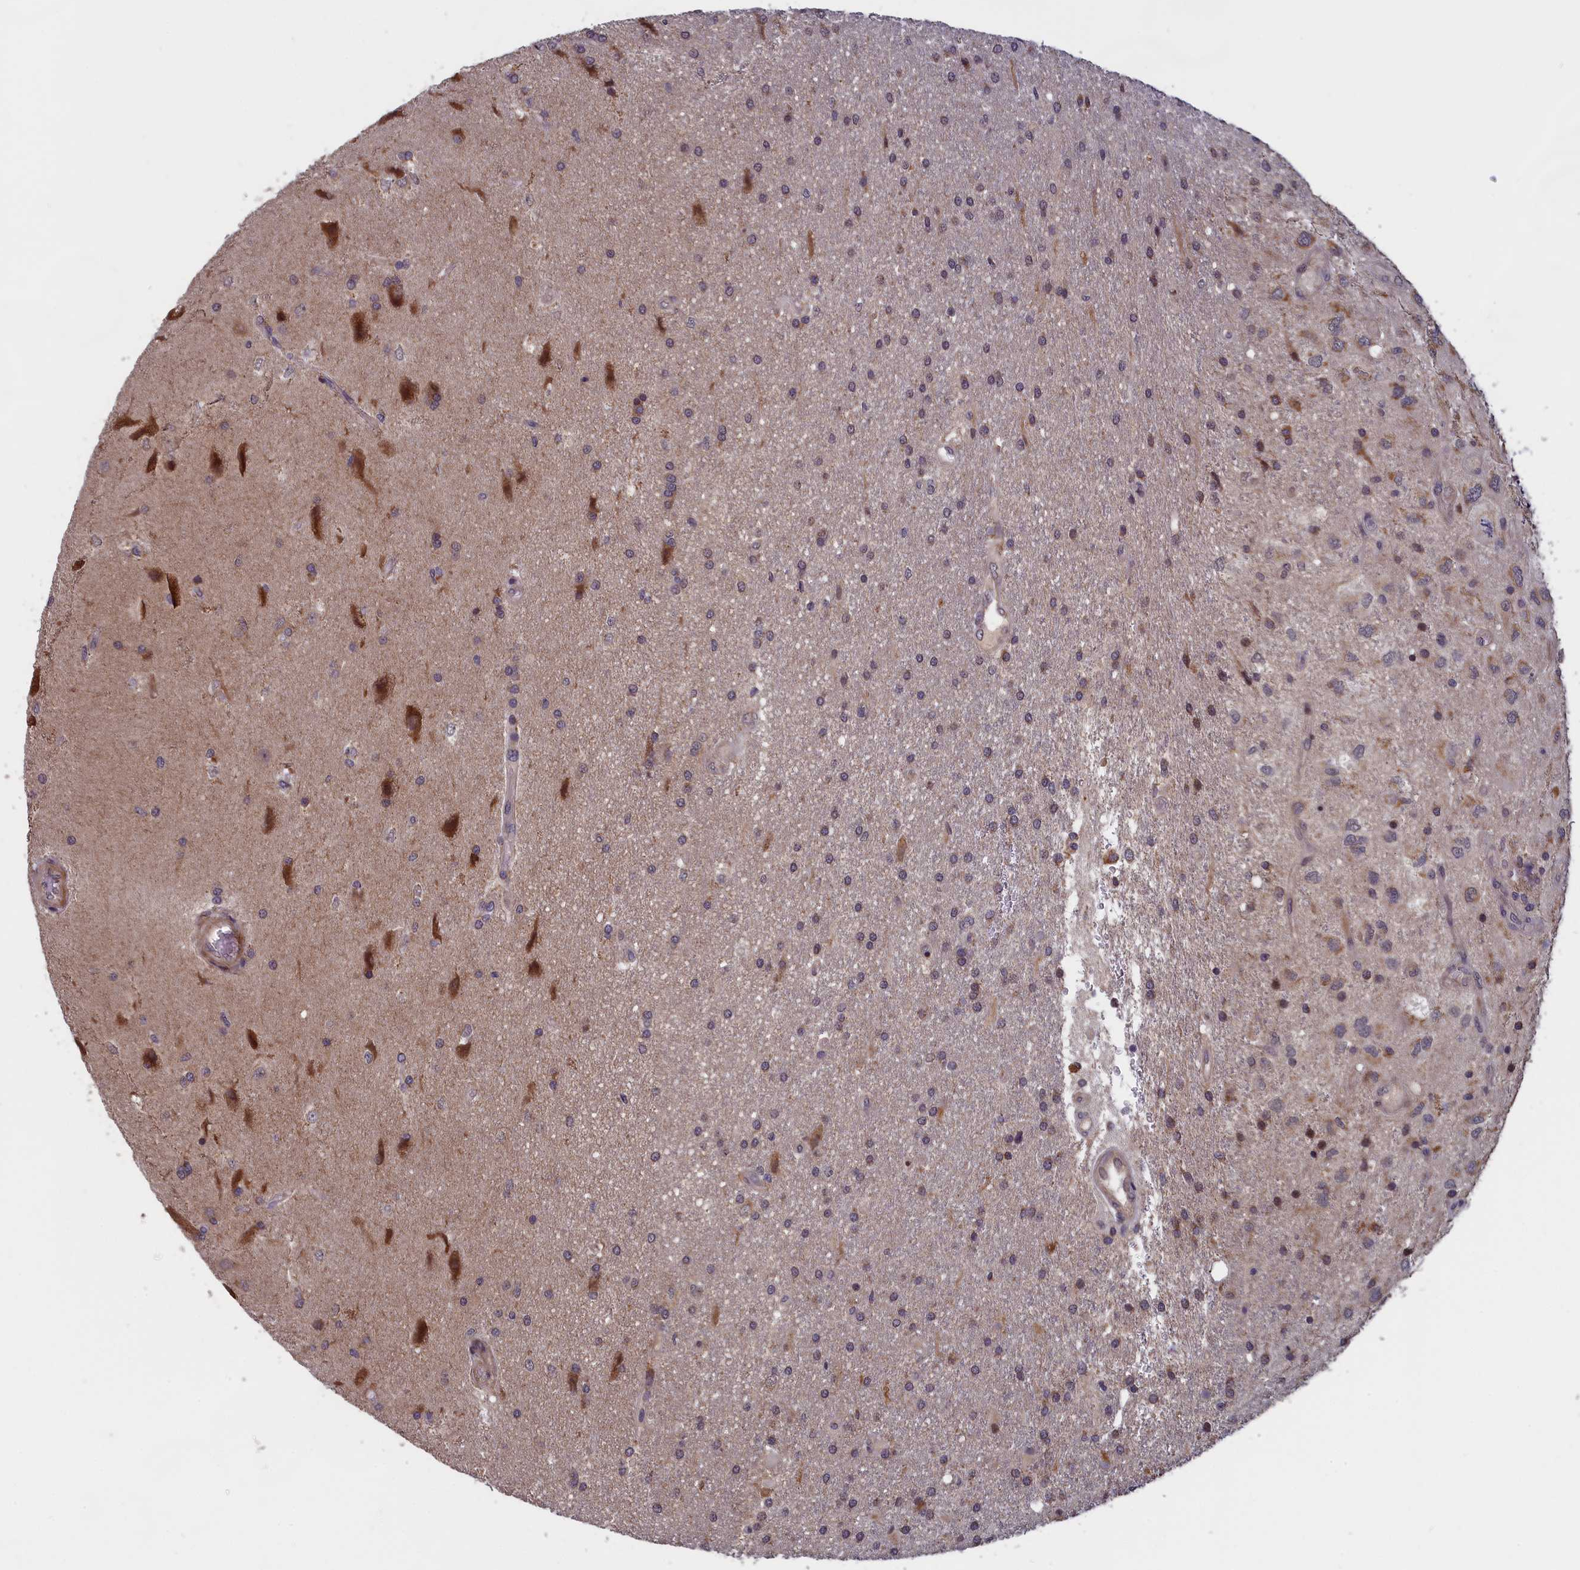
{"staining": {"intensity": "weak", "quantity": "<25%", "location": "cytoplasmic/membranous"}, "tissue": "glioma", "cell_type": "Tumor cells", "image_type": "cancer", "snomed": [{"axis": "morphology", "description": "Glioma, malignant, Low grade"}, {"axis": "topography", "description": "Brain"}], "caption": "Malignant low-grade glioma was stained to show a protein in brown. There is no significant positivity in tumor cells. (DAB (3,3'-diaminobenzidine) IHC with hematoxylin counter stain).", "gene": "EPB41L4B", "patient": {"sex": "male", "age": 66}}